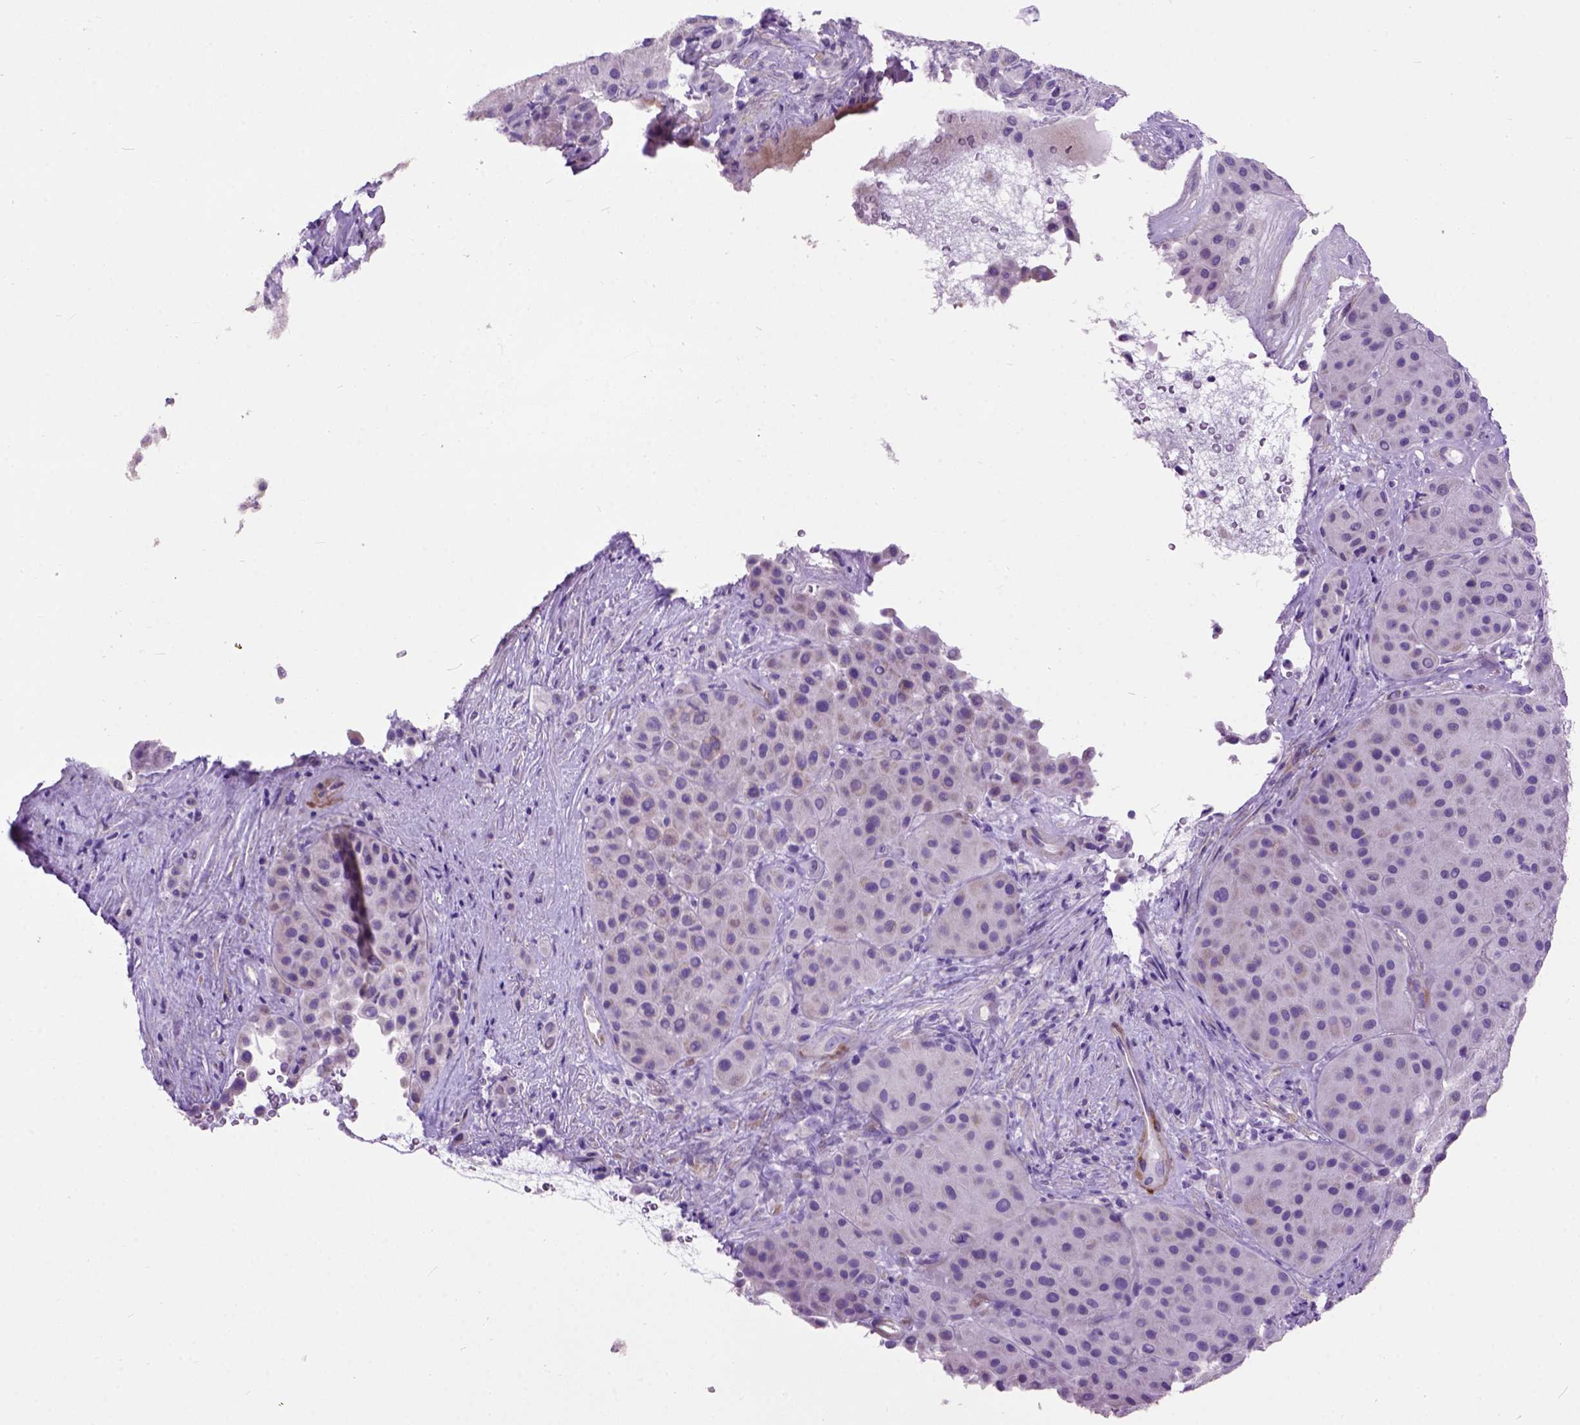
{"staining": {"intensity": "negative", "quantity": "none", "location": "none"}, "tissue": "melanoma", "cell_type": "Tumor cells", "image_type": "cancer", "snomed": [{"axis": "morphology", "description": "Malignant melanoma, Metastatic site"}, {"axis": "topography", "description": "Smooth muscle"}], "caption": "High power microscopy image of an immunohistochemistry micrograph of malignant melanoma (metastatic site), revealing no significant staining in tumor cells.", "gene": "MAPT", "patient": {"sex": "male", "age": 41}}